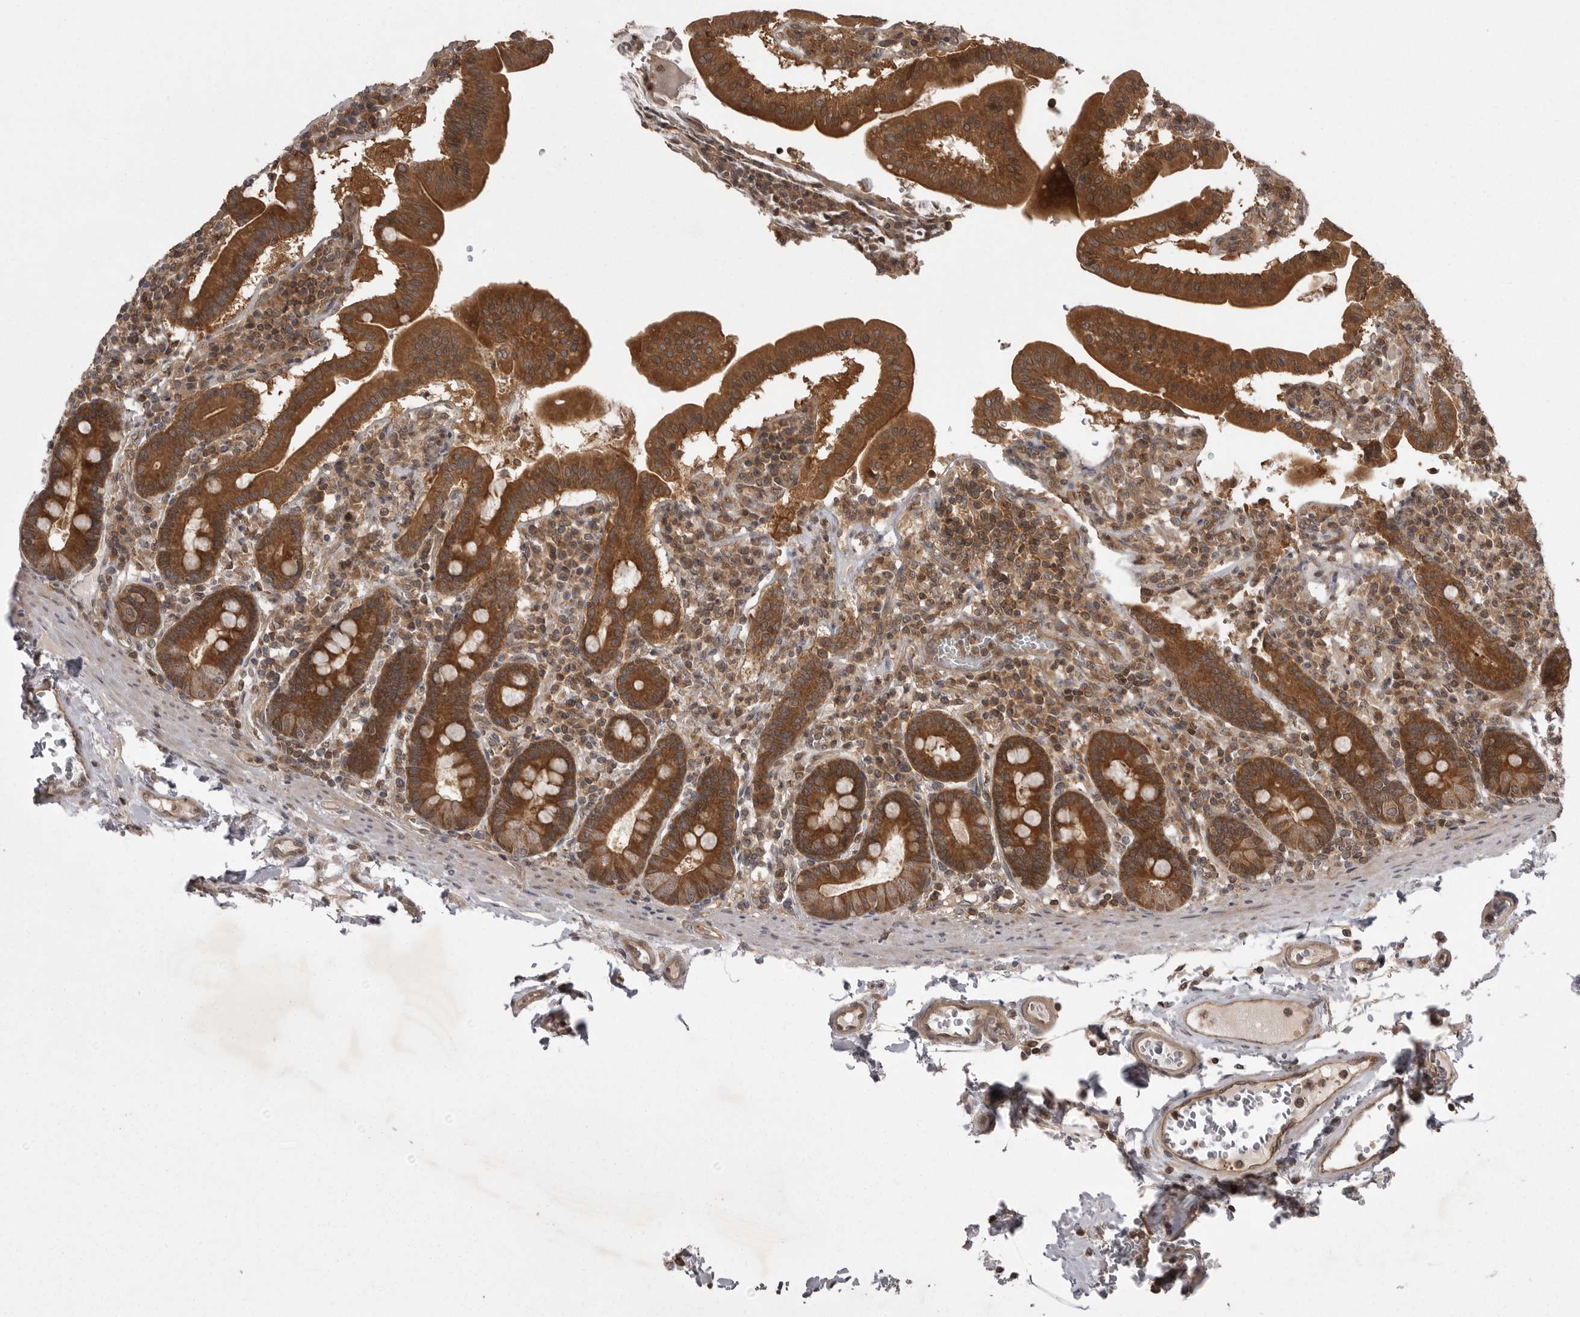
{"staining": {"intensity": "strong", "quantity": ">75%", "location": "cytoplasmic/membranous"}, "tissue": "duodenum", "cell_type": "Glandular cells", "image_type": "normal", "snomed": [{"axis": "morphology", "description": "Normal tissue, NOS"}, {"axis": "morphology", "description": "Adenocarcinoma, NOS"}, {"axis": "topography", "description": "Pancreas"}, {"axis": "topography", "description": "Duodenum"}], "caption": "A micrograph showing strong cytoplasmic/membranous staining in approximately >75% of glandular cells in unremarkable duodenum, as visualized by brown immunohistochemical staining.", "gene": "STK24", "patient": {"sex": "male", "age": 50}}